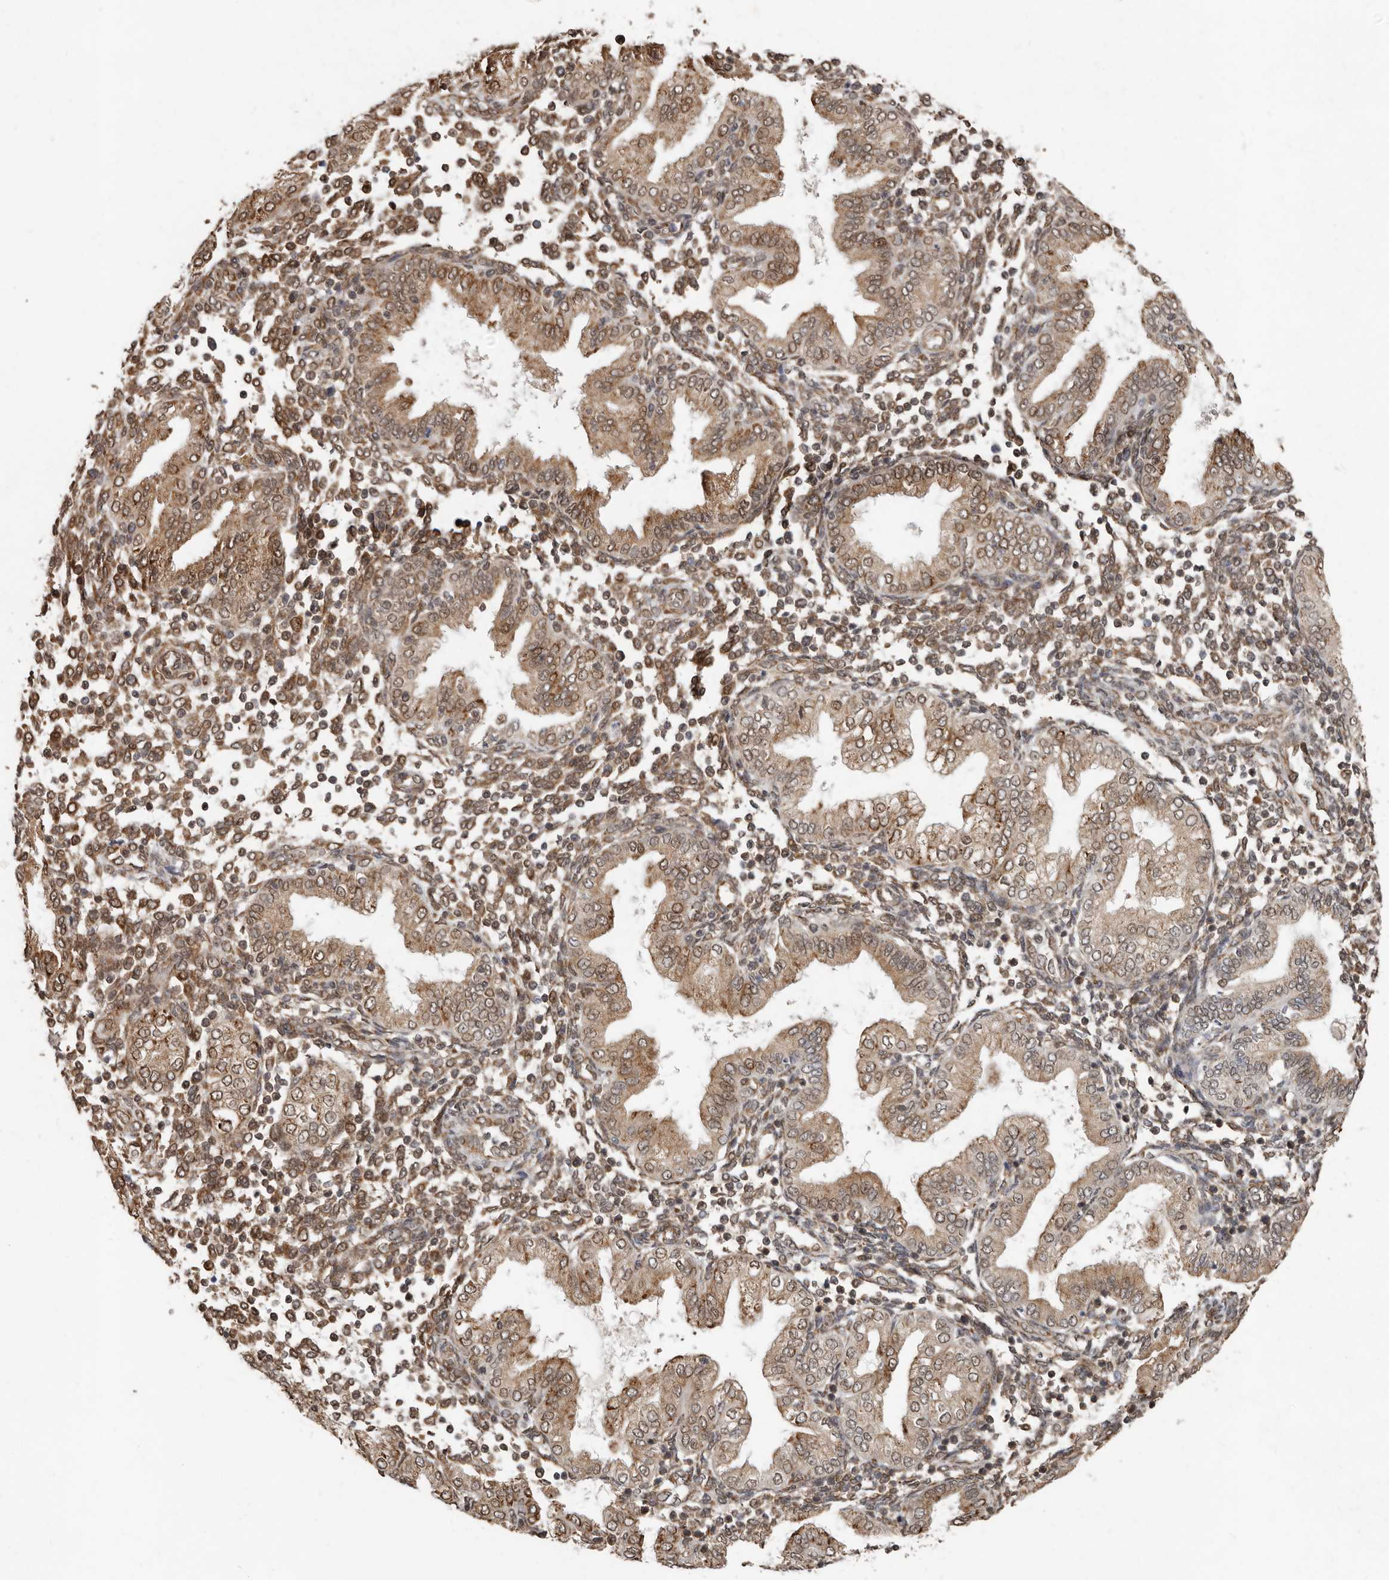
{"staining": {"intensity": "moderate", "quantity": ">75%", "location": "cytoplasmic/membranous,nuclear"}, "tissue": "endometrium", "cell_type": "Cells in endometrial stroma", "image_type": "normal", "snomed": [{"axis": "morphology", "description": "Normal tissue, NOS"}, {"axis": "topography", "description": "Endometrium"}], "caption": "An immunohistochemistry (IHC) image of unremarkable tissue is shown. Protein staining in brown shows moderate cytoplasmic/membranous,nuclear positivity in endometrium within cells in endometrial stroma. Nuclei are stained in blue.", "gene": "LRGUK", "patient": {"sex": "female", "age": 53}}